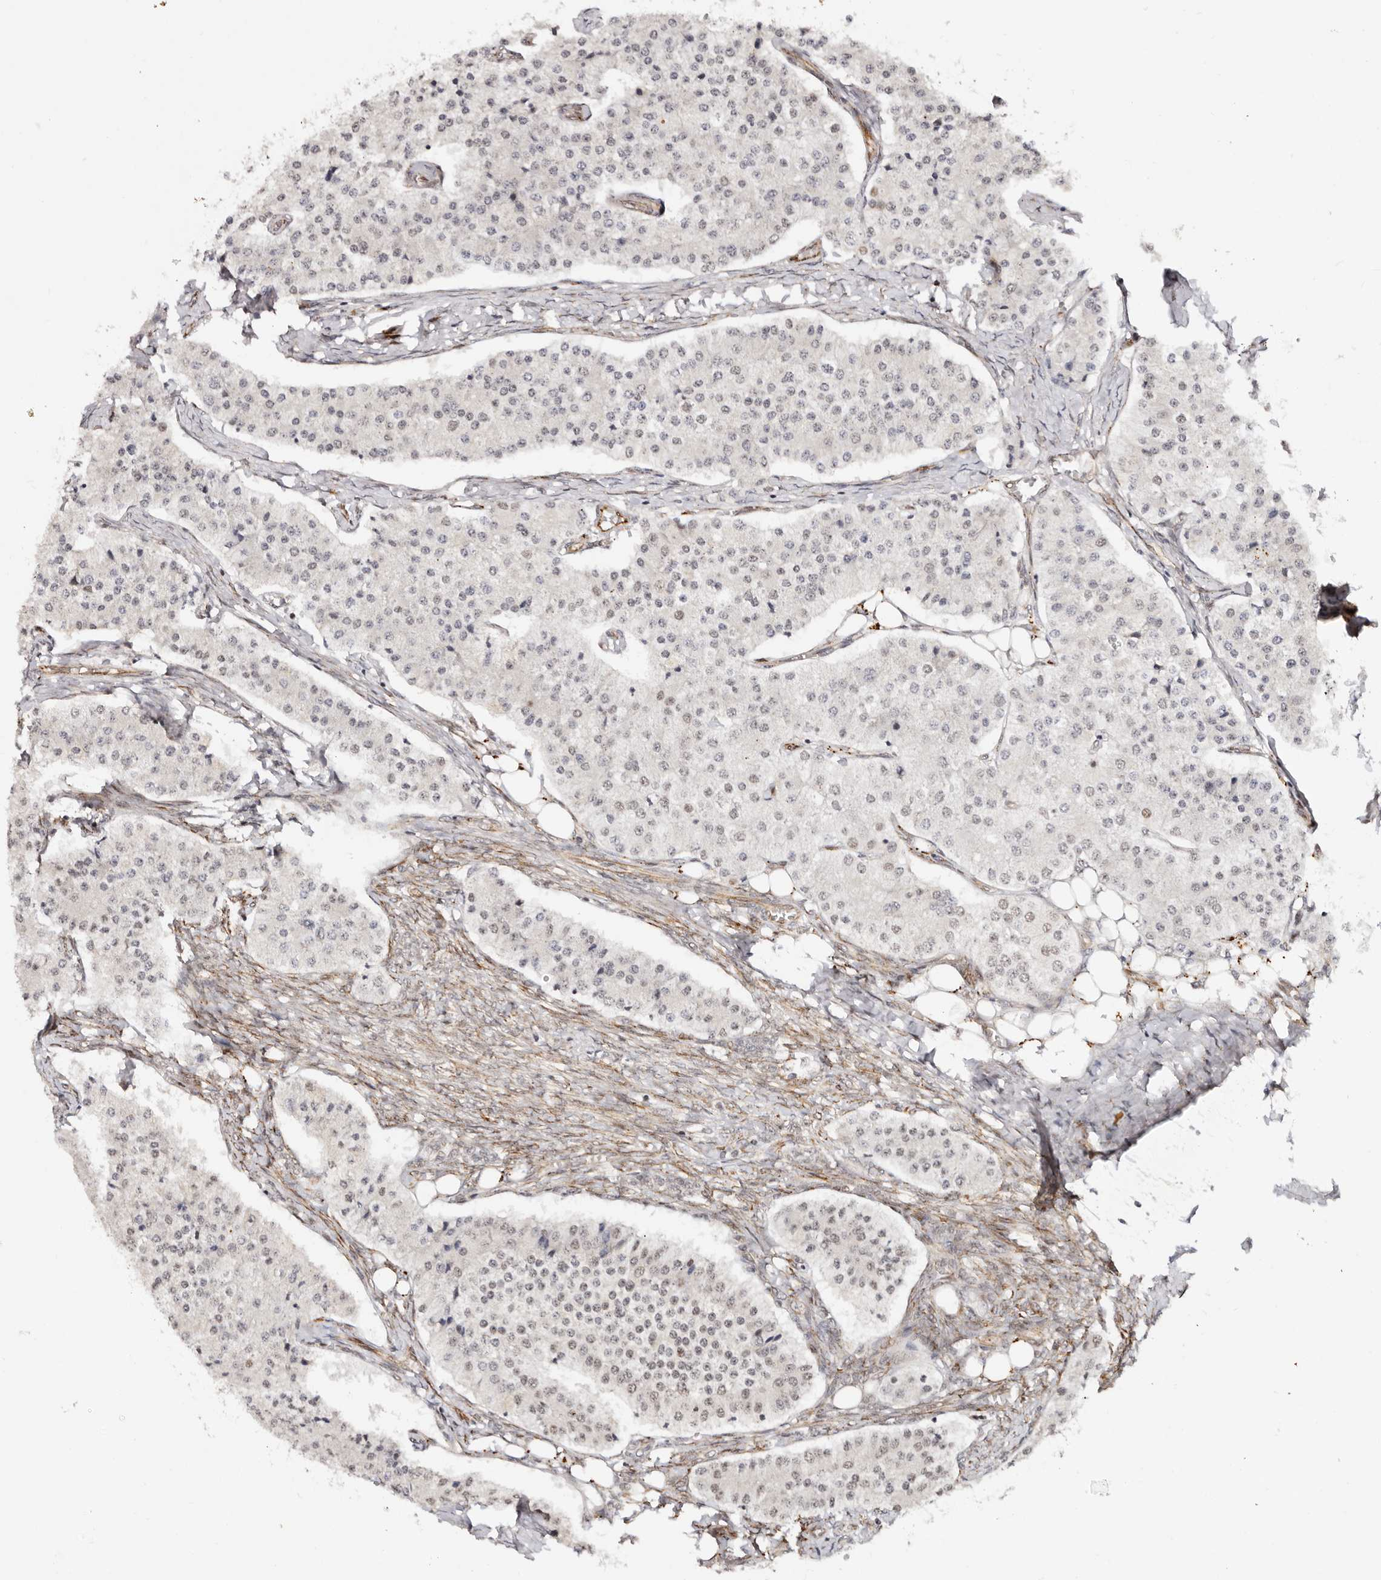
{"staining": {"intensity": "negative", "quantity": "none", "location": "none"}, "tissue": "carcinoid", "cell_type": "Tumor cells", "image_type": "cancer", "snomed": [{"axis": "morphology", "description": "Carcinoid, malignant, NOS"}, {"axis": "topography", "description": "Colon"}], "caption": "A photomicrograph of human carcinoid is negative for staining in tumor cells.", "gene": "BCL2L15", "patient": {"sex": "female", "age": 52}}